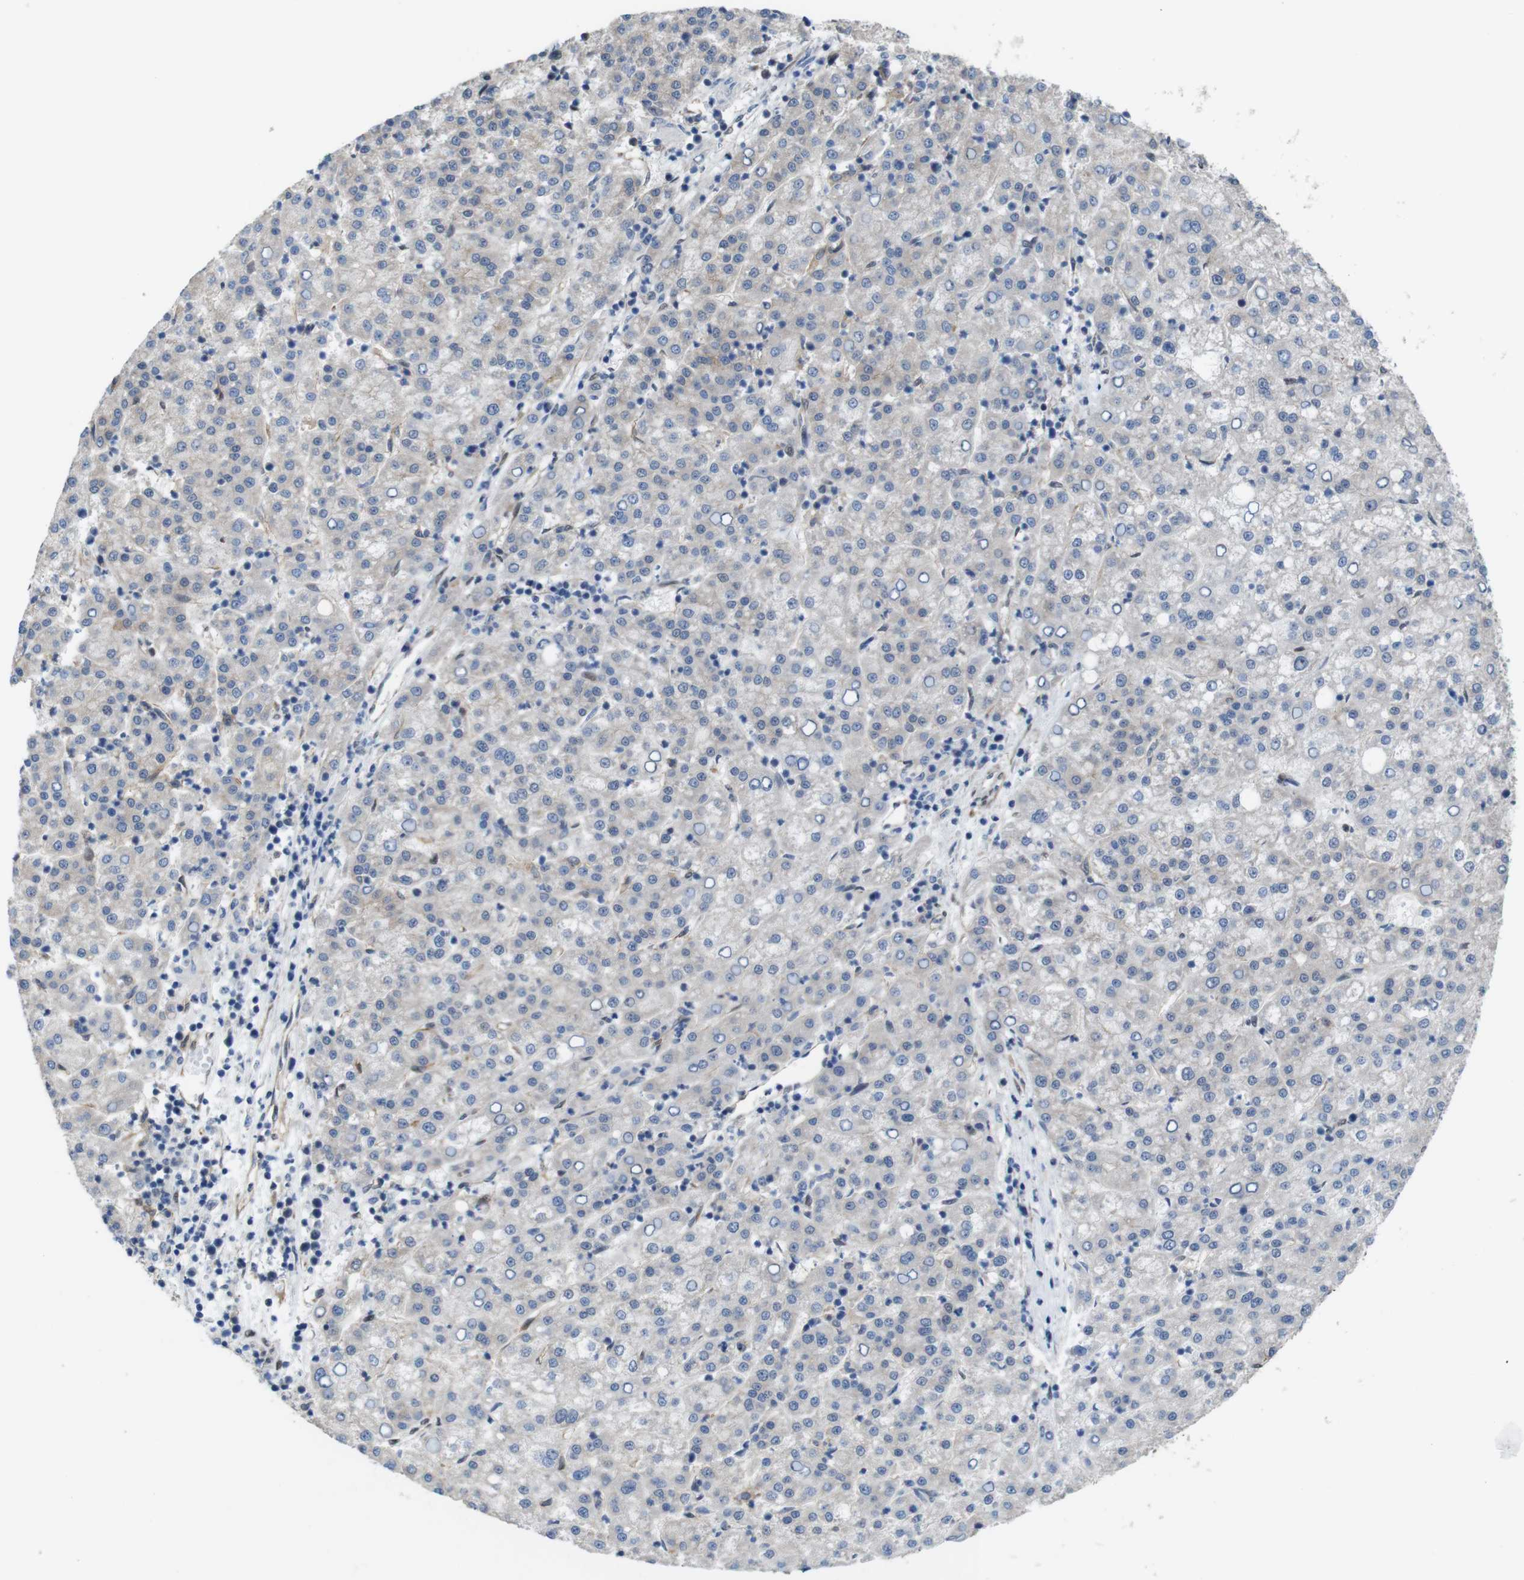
{"staining": {"intensity": "negative", "quantity": "none", "location": "none"}, "tissue": "liver cancer", "cell_type": "Tumor cells", "image_type": "cancer", "snomed": [{"axis": "morphology", "description": "Carcinoma, Hepatocellular, NOS"}, {"axis": "topography", "description": "Liver"}], "caption": "DAB (3,3'-diaminobenzidine) immunohistochemical staining of liver hepatocellular carcinoma shows no significant expression in tumor cells.", "gene": "PTGER4", "patient": {"sex": "female", "age": 58}}